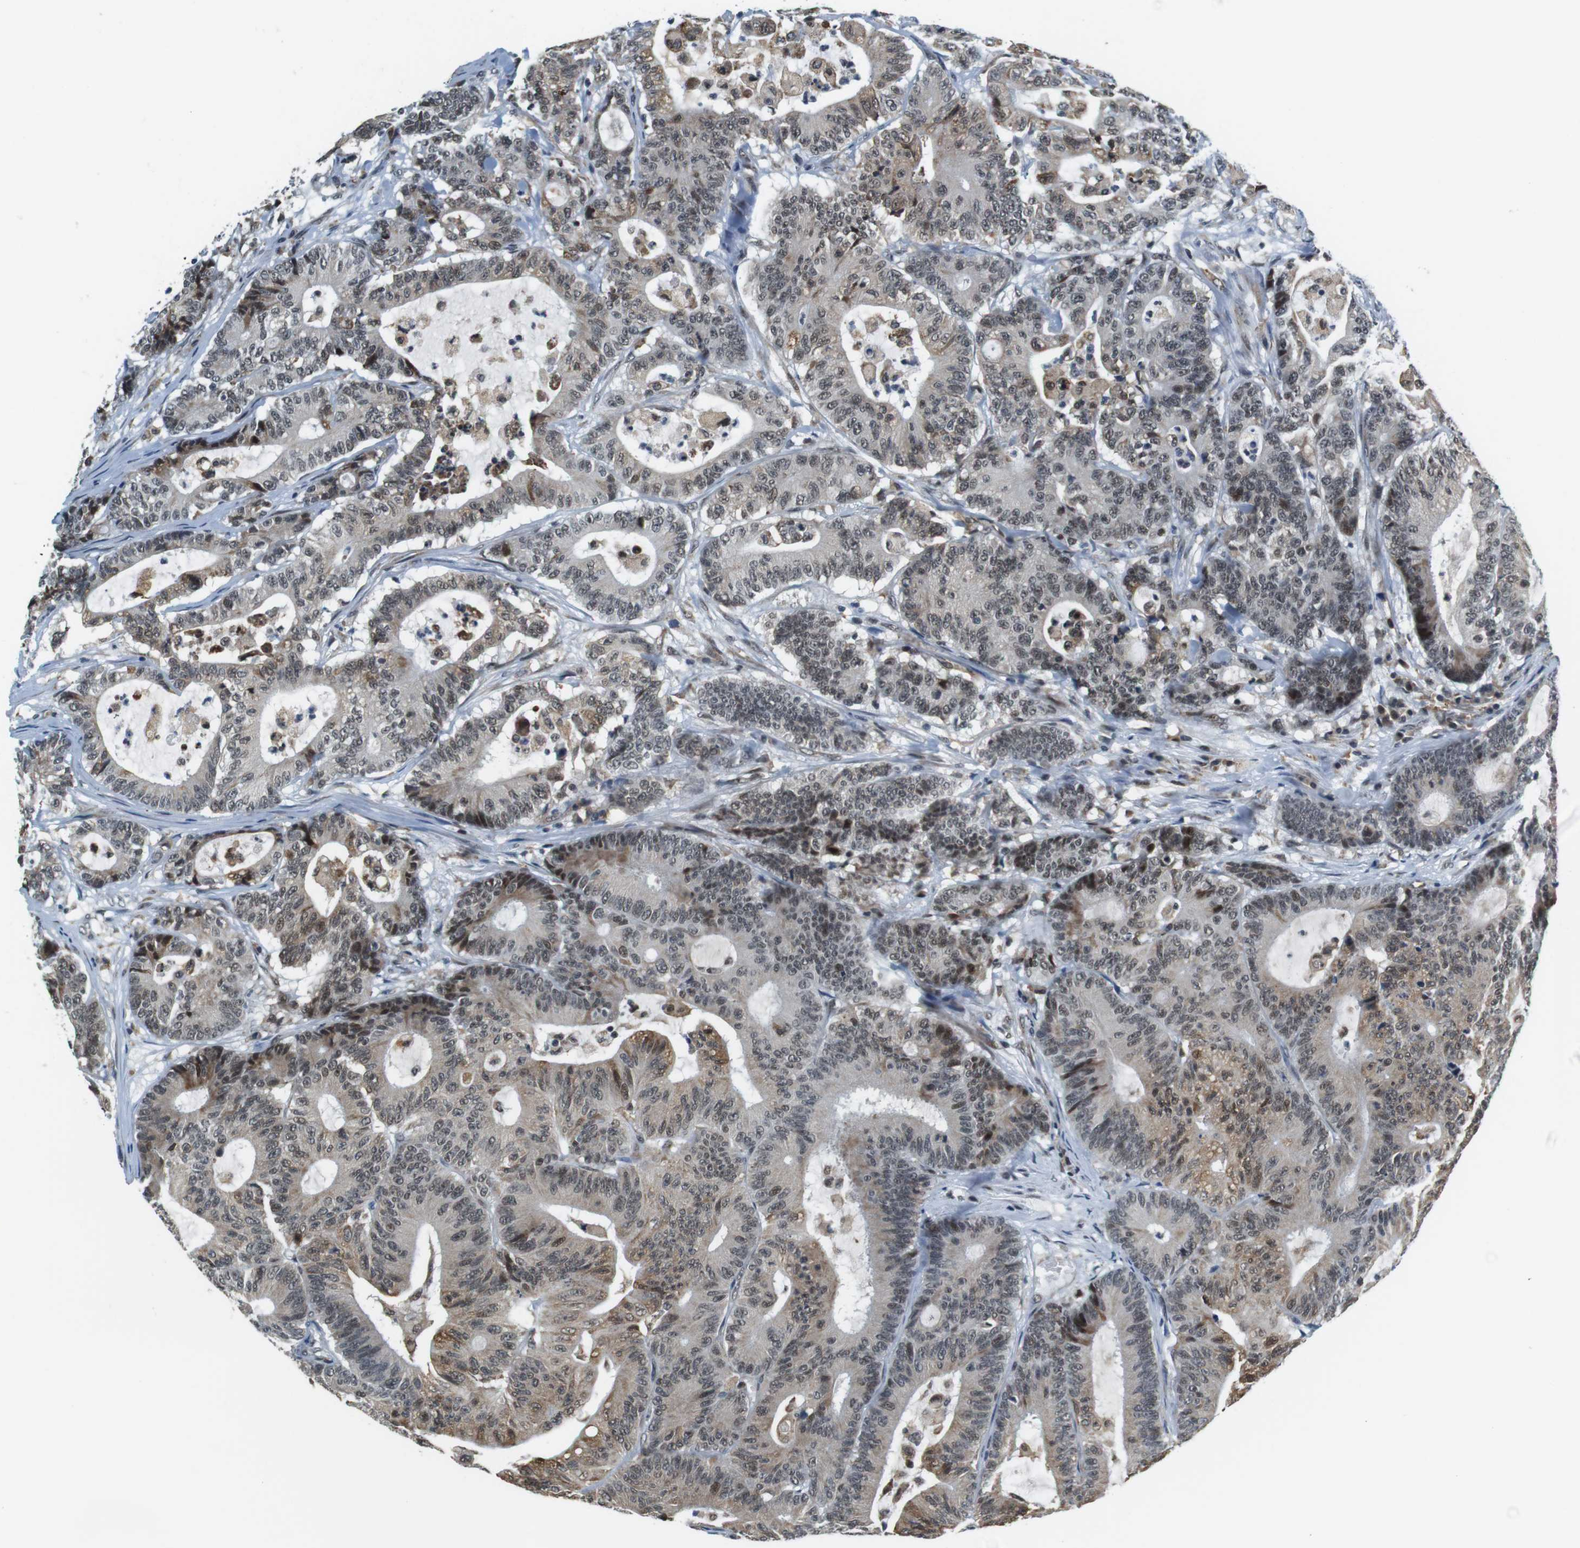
{"staining": {"intensity": "moderate", "quantity": ">75%", "location": "nuclear"}, "tissue": "colorectal cancer", "cell_type": "Tumor cells", "image_type": "cancer", "snomed": [{"axis": "morphology", "description": "Adenocarcinoma, NOS"}, {"axis": "topography", "description": "Colon"}], "caption": "IHC micrograph of colorectal cancer (adenocarcinoma) stained for a protein (brown), which reveals medium levels of moderate nuclear positivity in about >75% of tumor cells.", "gene": "RNF38", "patient": {"sex": "female", "age": 84}}